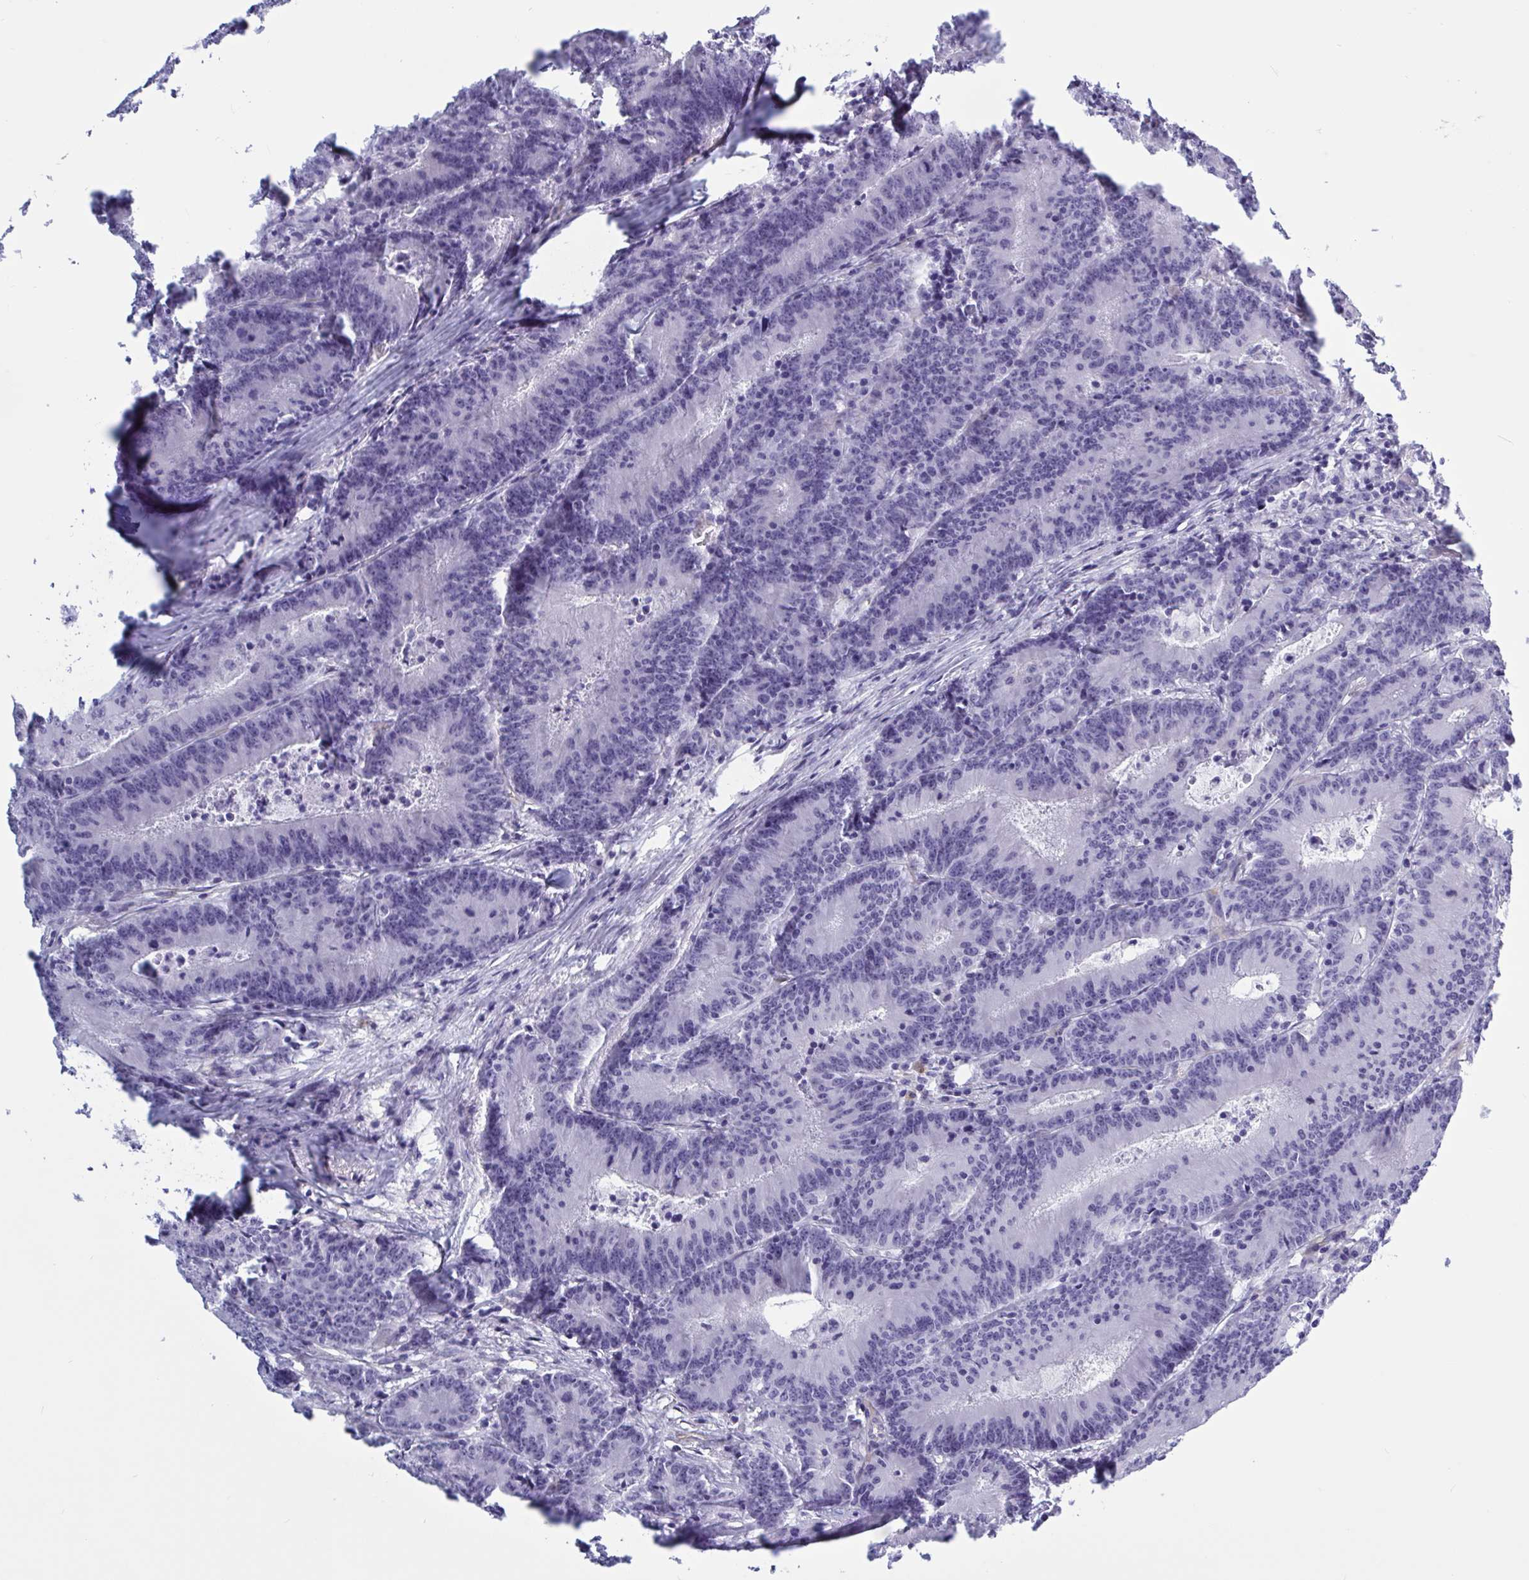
{"staining": {"intensity": "negative", "quantity": "none", "location": "none"}, "tissue": "colorectal cancer", "cell_type": "Tumor cells", "image_type": "cancer", "snomed": [{"axis": "morphology", "description": "Adenocarcinoma, NOS"}, {"axis": "topography", "description": "Colon"}], "caption": "A high-resolution photomicrograph shows immunohistochemistry (IHC) staining of adenocarcinoma (colorectal), which reveals no significant positivity in tumor cells. The staining was performed using DAB (3,3'-diaminobenzidine) to visualize the protein expression in brown, while the nuclei were stained in blue with hematoxylin (Magnification: 20x).", "gene": "EML1", "patient": {"sex": "female", "age": 78}}